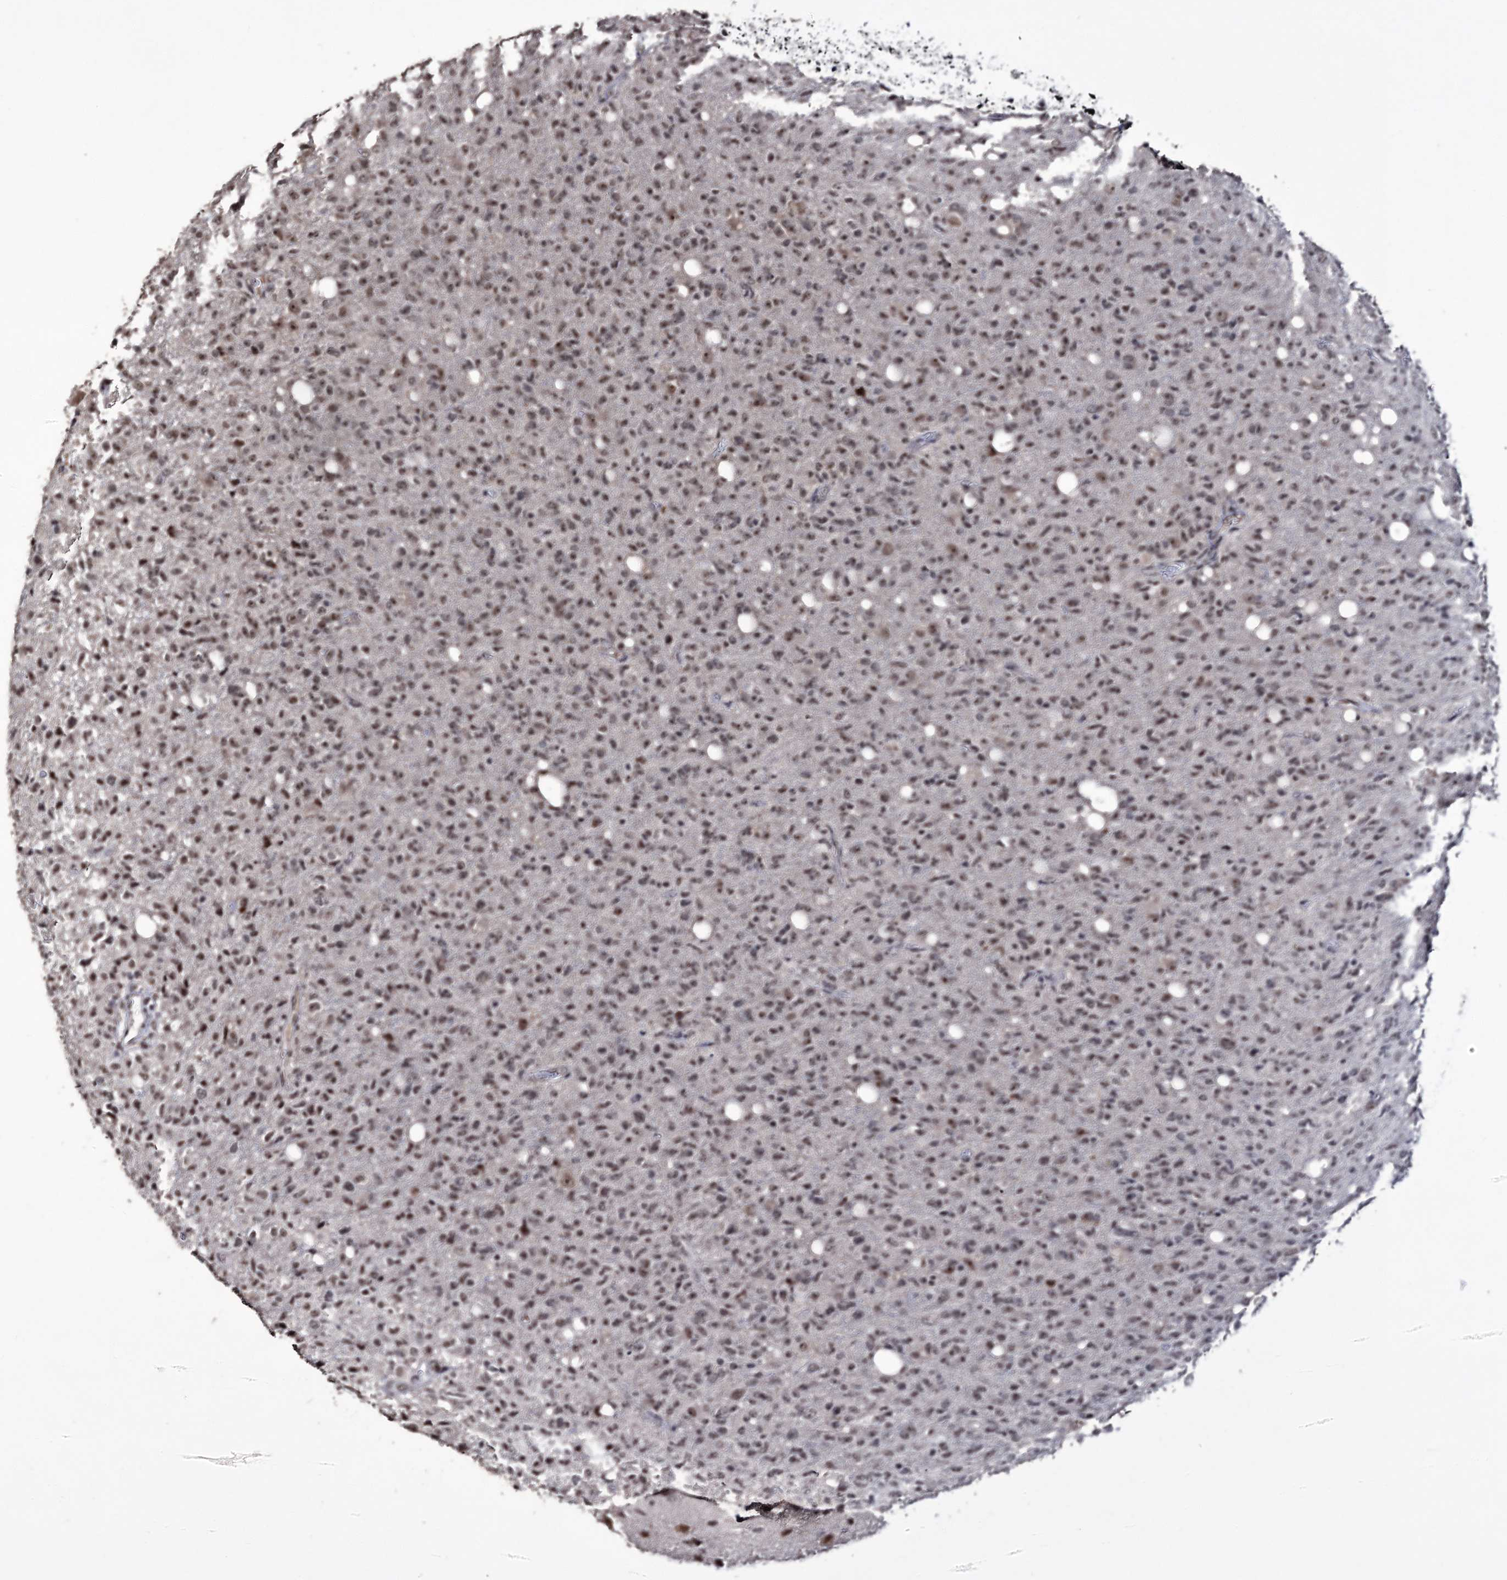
{"staining": {"intensity": "moderate", "quantity": ">75%", "location": "nuclear"}, "tissue": "glioma", "cell_type": "Tumor cells", "image_type": "cancer", "snomed": [{"axis": "morphology", "description": "Glioma, malignant, High grade"}, {"axis": "topography", "description": "Brain"}], "caption": "IHC (DAB) staining of human malignant glioma (high-grade) reveals moderate nuclear protein expression in about >75% of tumor cells. (Stains: DAB (3,3'-diaminobenzidine) in brown, nuclei in blue, Microscopy: brightfield microscopy at high magnification).", "gene": "VGLL4", "patient": {"sex": "female", "age": 57}}